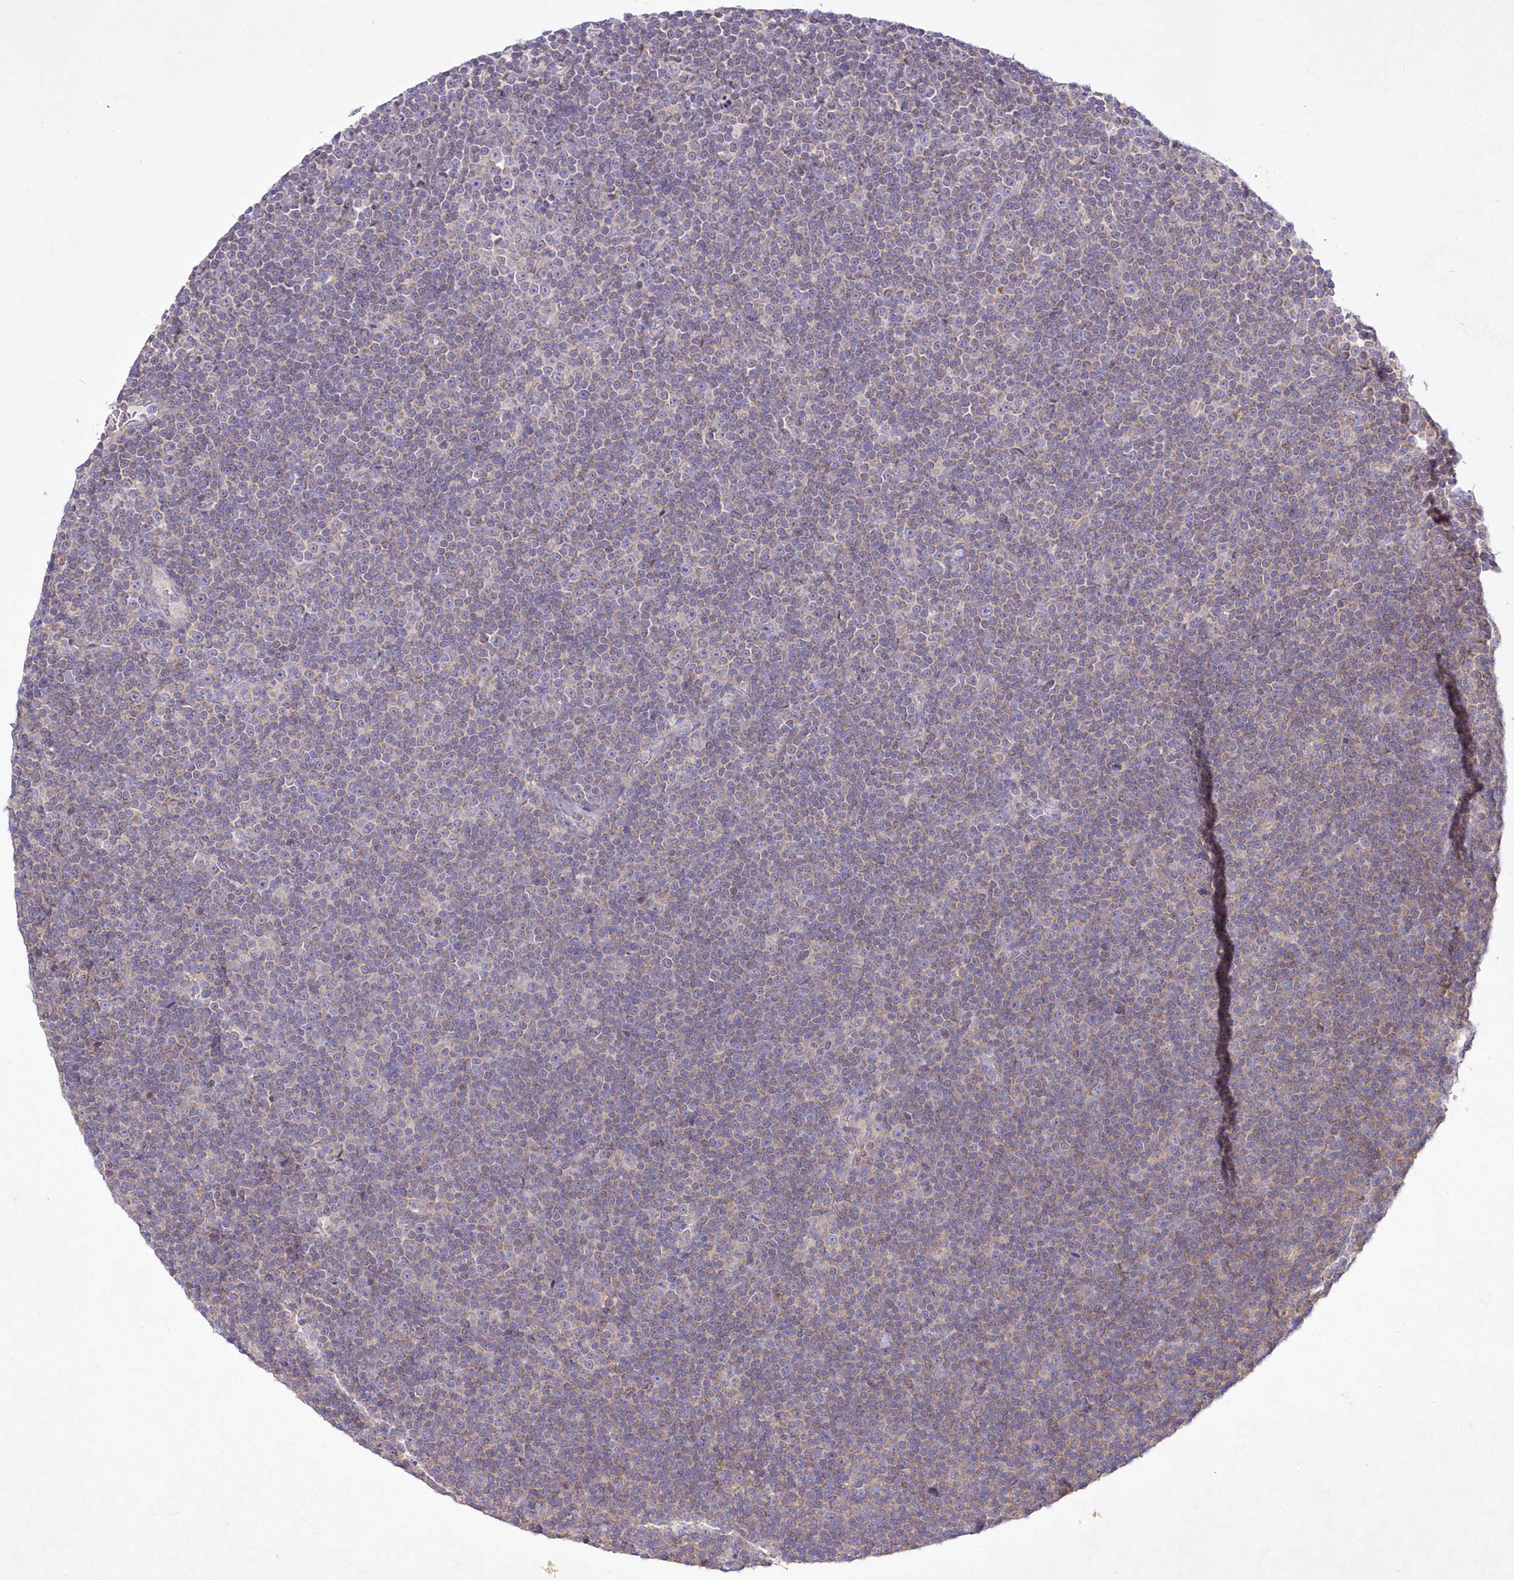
{"staining": {"intensity": "weak", "quantity": "<25%", "location": "cytoplasmic/membranous"}, "tissue": "lymphoma", "cell_type": "Tumor cells", "image_type": "cancer", "snomed": [{"axis": "morphology", "description": "Malignant lymphoma, non-Hodgkin's type, Low grade"}, {"axis": "topography", "description": "Lymph node"}], "caption": "Histopathology image shows no significant protein positivity in tumor cells of malignant lymphoma, non-Hodgkin's type (low-grade).", "gene": "ITSN2", "patient": {"sex": "female", "age": 67}}